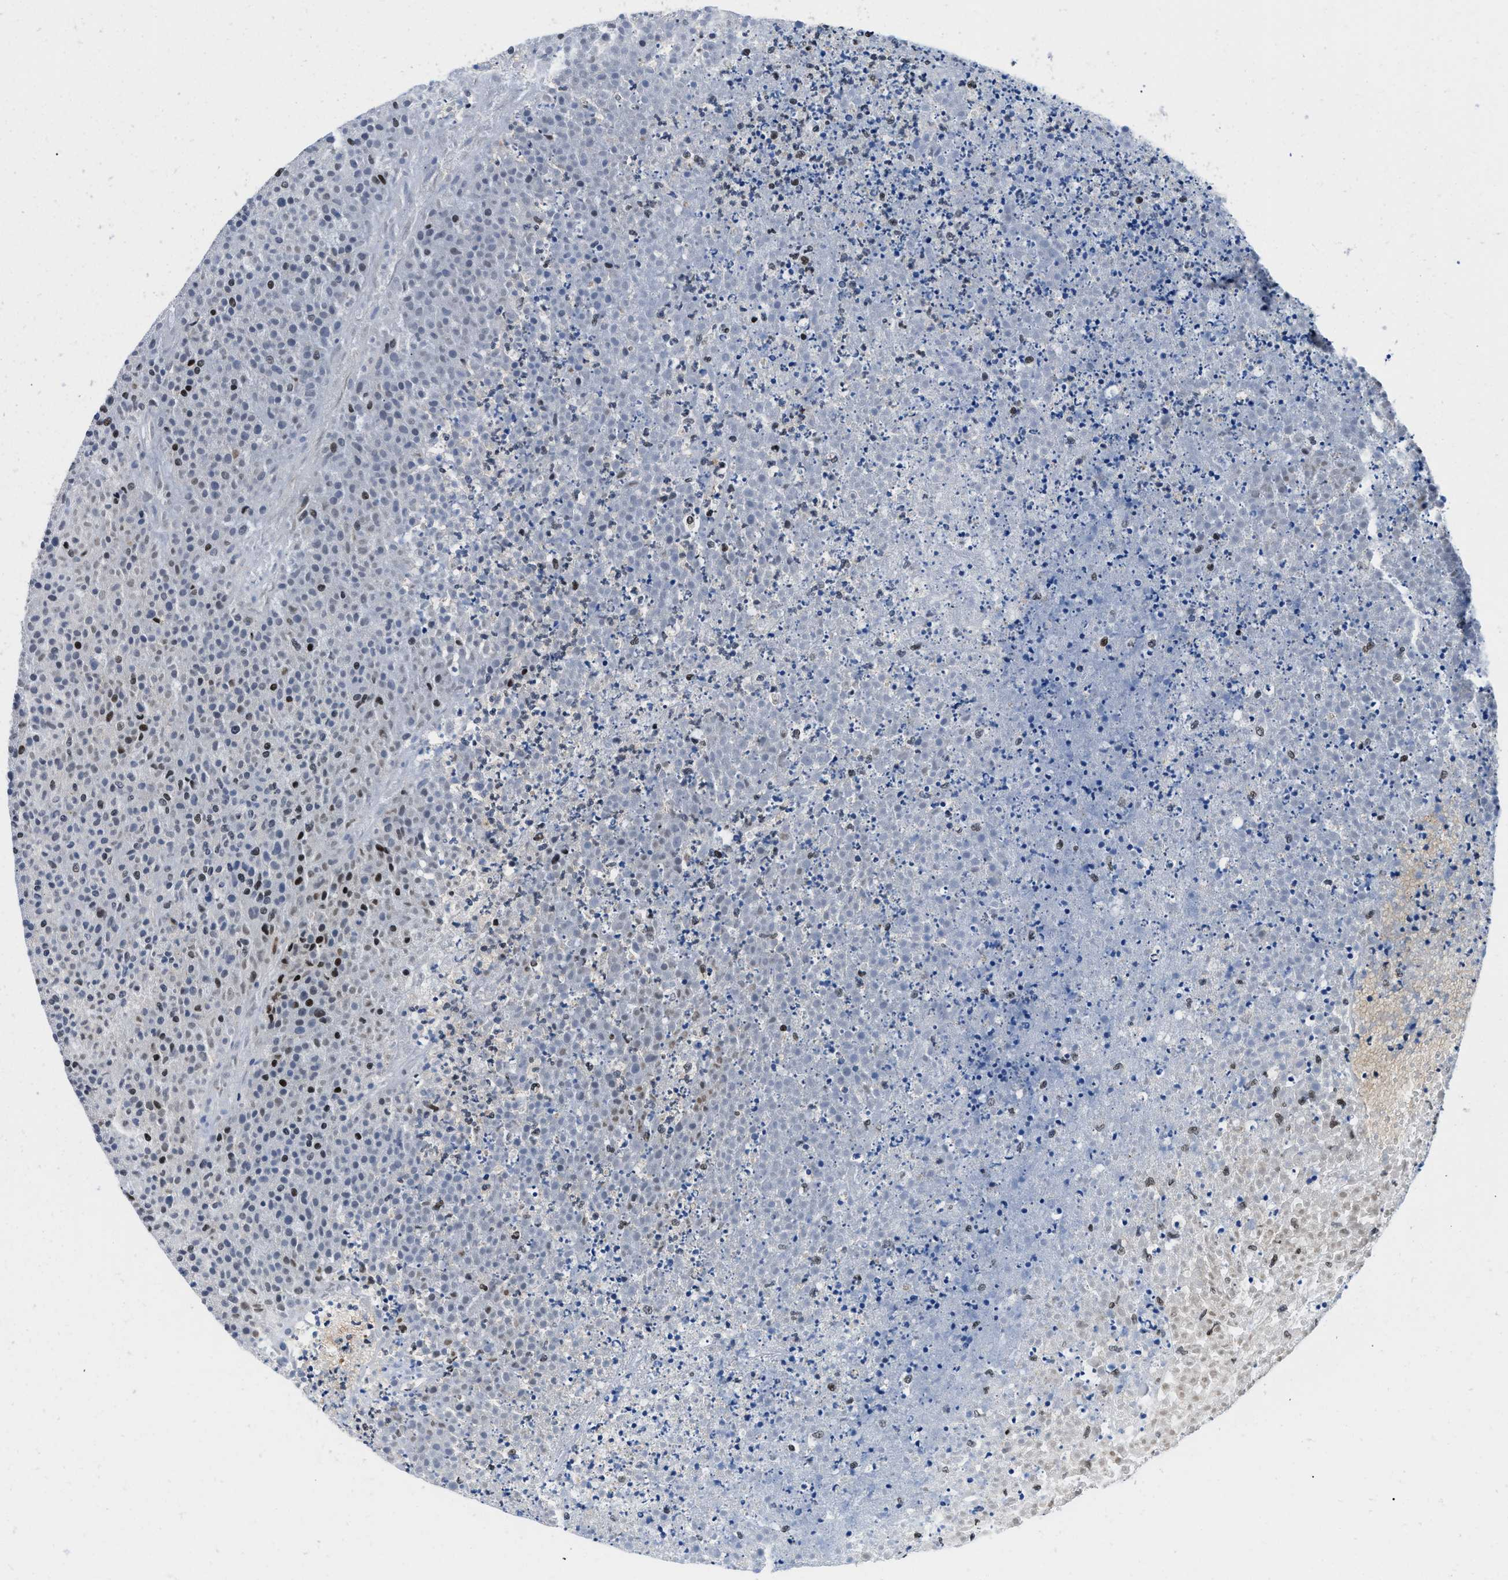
{"staining": {"intensity": "negative", "quantity": "none", "location": "none"}, "tissue": "testis cancer", "cell_type": "Tumor cells", "image_type": "cancer", "snomed": [{"axis": "morphology", "description": "Seminoma, NOS"}, {"axis": "topography", "description": "Testis"}], "caption": "A histopathology image of testis cancer (seminoma) stained for a protein displays no brown staining in tumor cells. (DAB immunohistochemistry, high magnification).", "gene": "SAFB", "patient": {"sex": "male", "age": 59}}